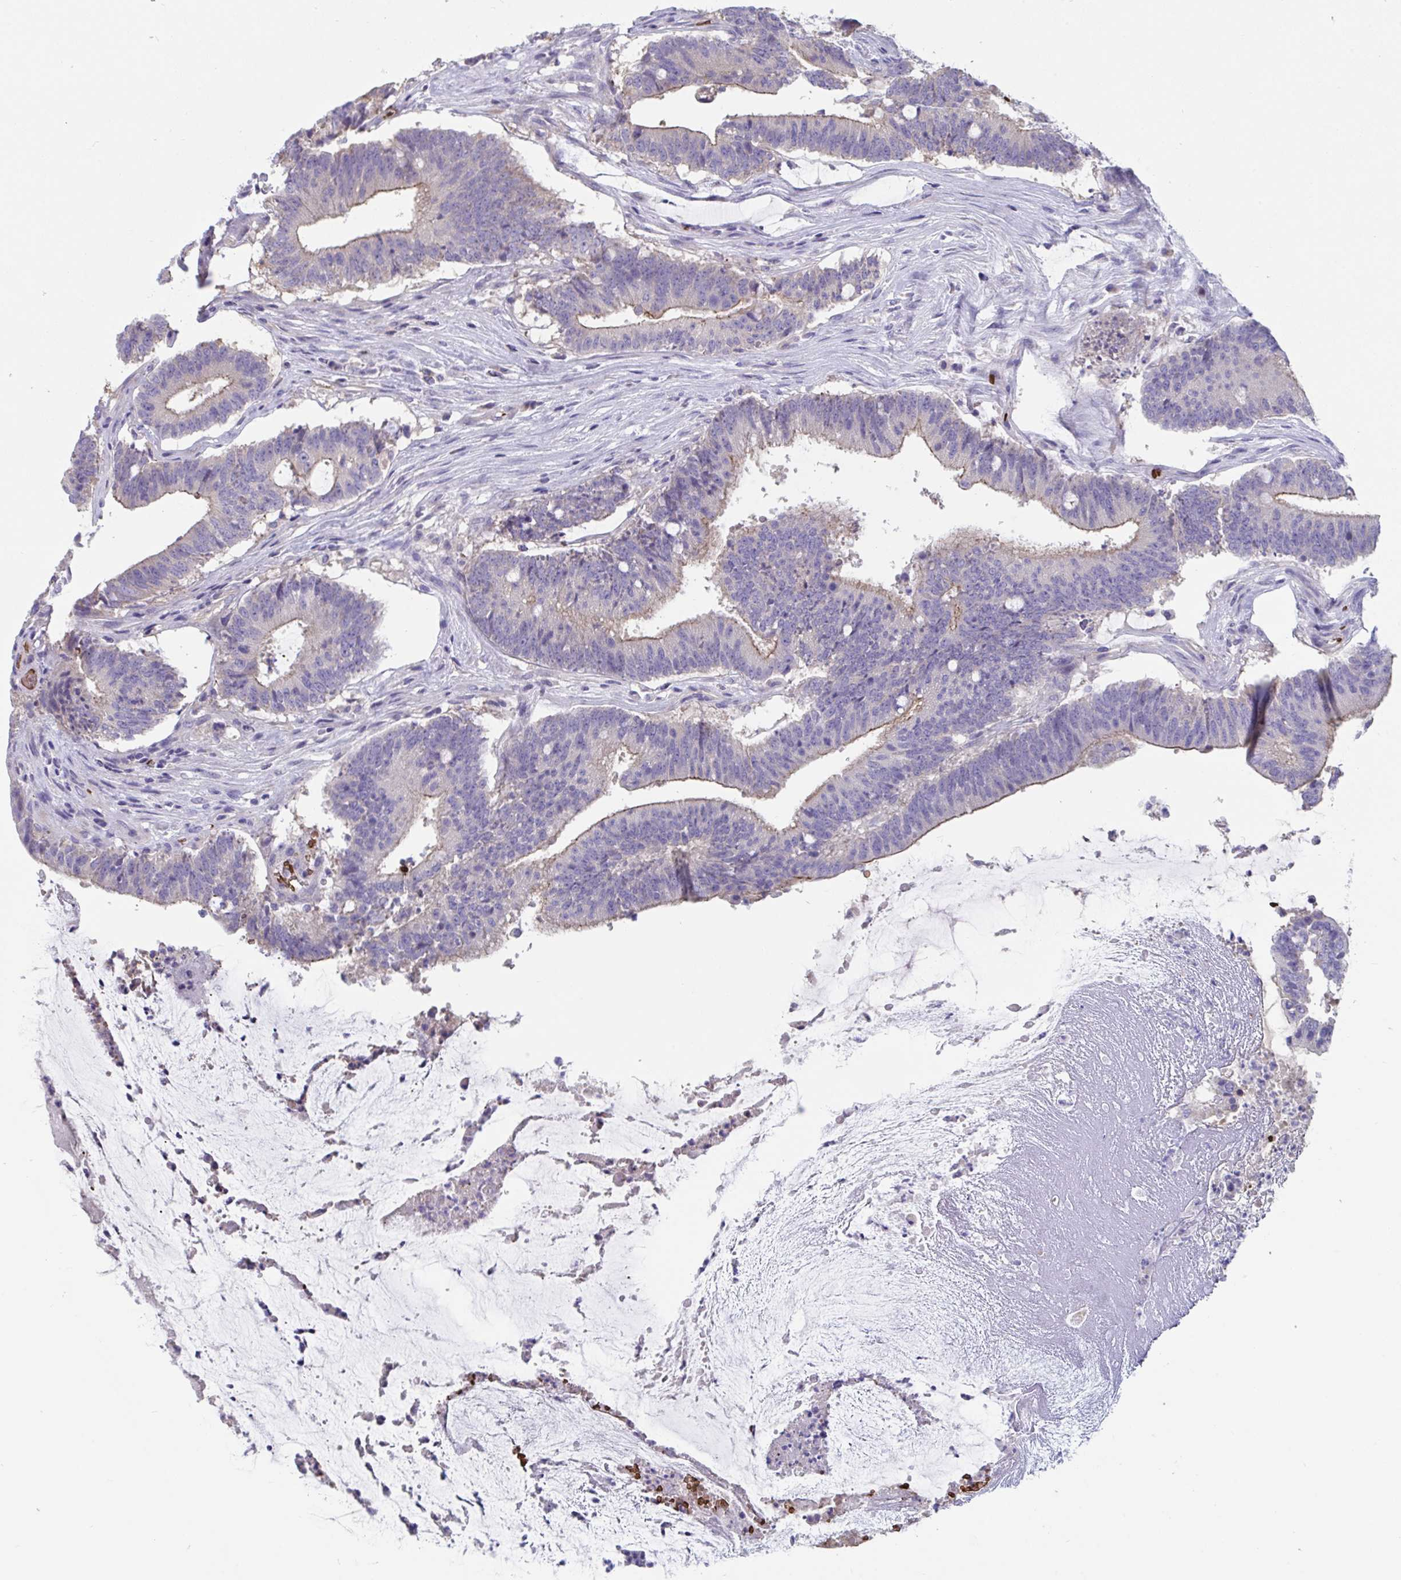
{"staining": {"intensity": "moderate", "quantity": "<25%", "location": "cytoplasmic/membranous"}, "tissue": "colorectal cancer", "cell_type": "Tumor cells", "image_type": "cancer", "snomed": [{"axis": "morphology", "description": "Adenocarcinoma, NOS"}, {"axis": "topography", "description": "Colon"}], "caption": "Colorectal cancer tissue demonstrates moderate cytoplasmic/membranous staining in about <25% of tumor cells", "gene": "TTC30B", "patient": {"sex": "female", "age": 43}}